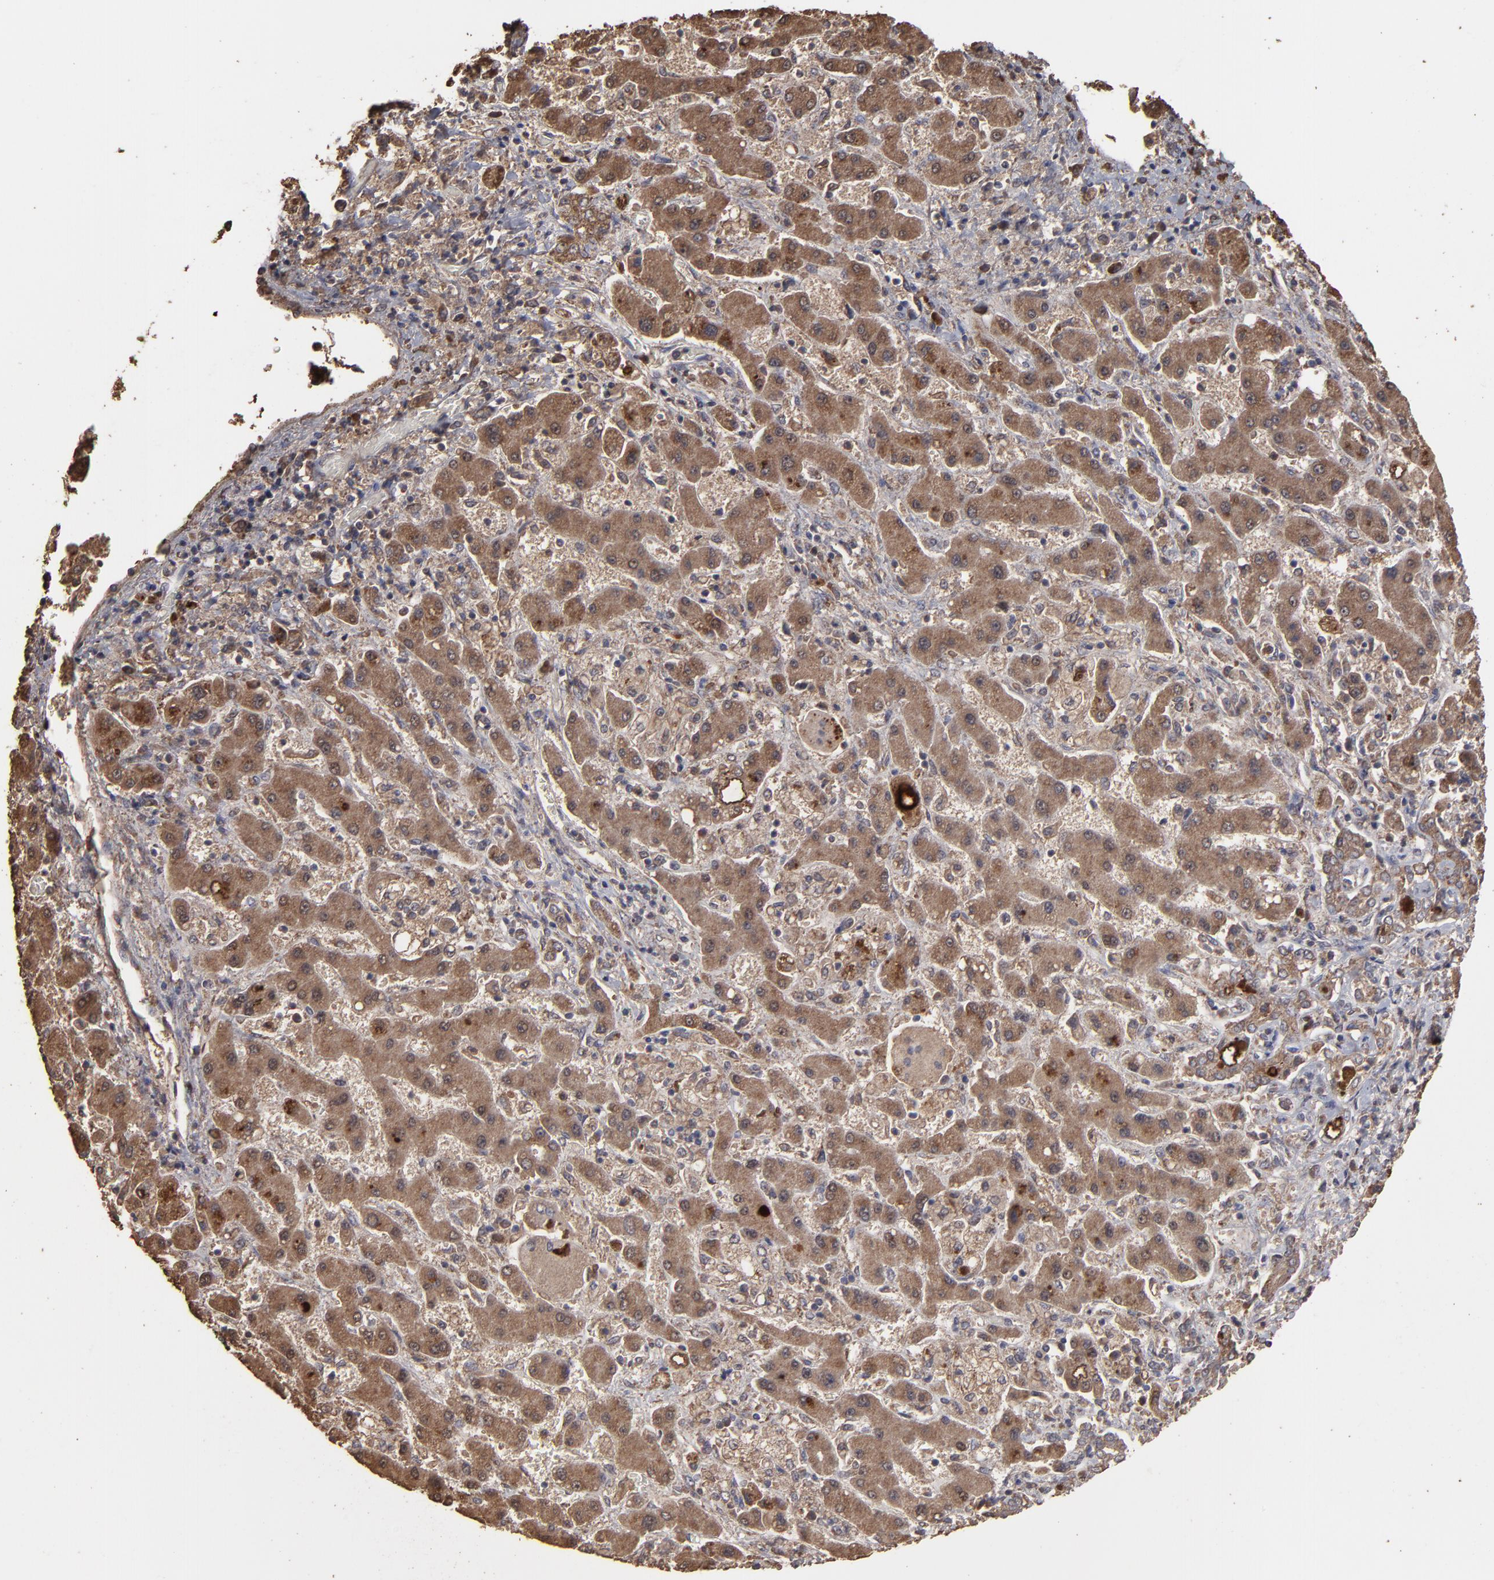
{"staining": {"intensity": "moderate", "quantity": ">75%", "location": "cytoplasmic/membranous"}, "tissue": "liver cancer", "cell_type": "Tumor cells", "image_type": "cancer", "snomed": [{"axis": "morphology", "description": "Cholangiocarcinoma"}, {"axis": "topography", "description": "Liver"}], "caption": "Cholangiocarcinoma (liver) stained for a protein (brown) exhibits moderate cytoplasmic/membranous positive staining in approximately >75% of tumor cells.", "gene": "MMP2", "patient": {"sex": "male", "age": 50}}